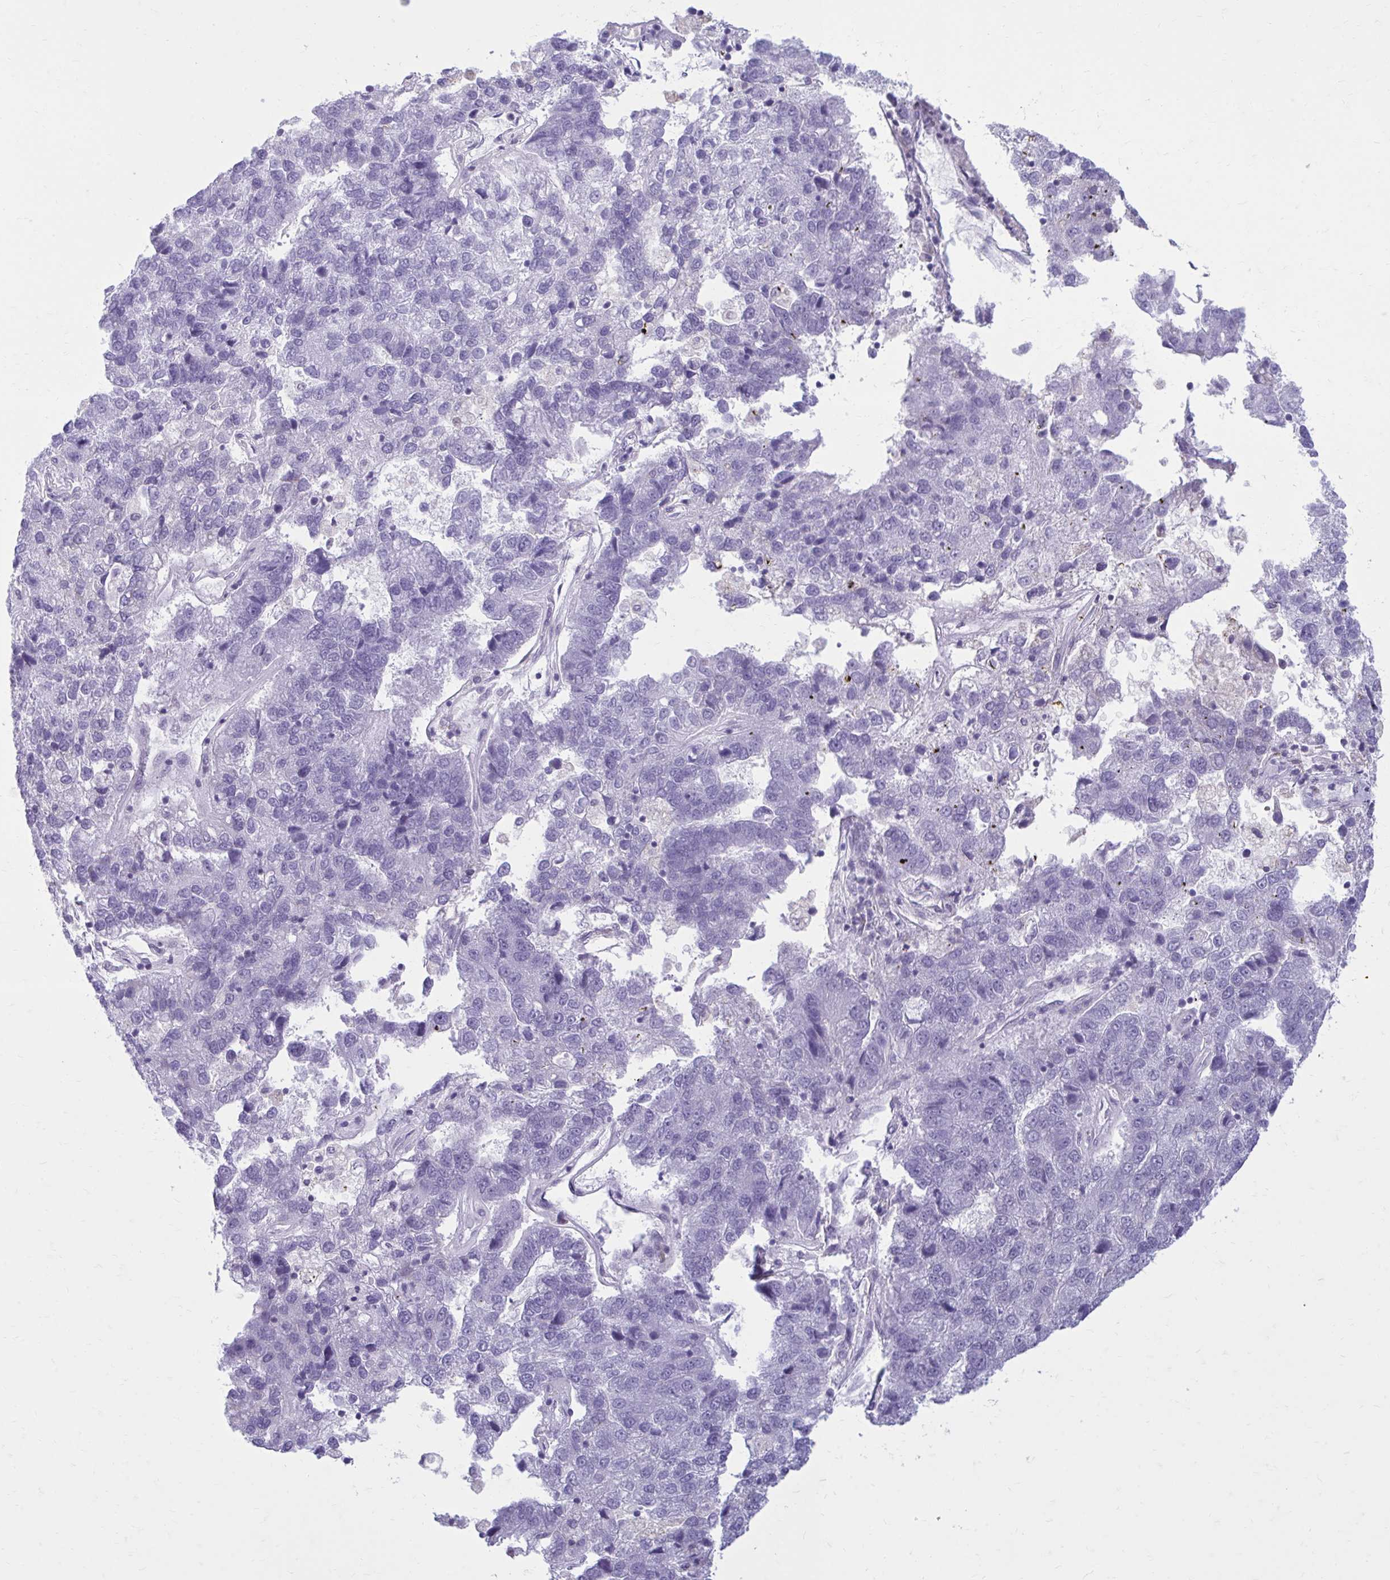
{"staining": {"intensity": "negative", "quantity": "none", "location": "none"}, "tissue": "pancreatic cancer", "cell_type": "Tumor cells", "image_type": "cancer", "snomed": [{"axis": "morphology", "description": "Adenocarcinoma, NOS"}, {"axis": "topography", "description": "Pancreas"}], "caption": "This is an immunohistochemistry image of human pancreatic adenocarcinoma. There is no positivity in tumor cells.", "gene": "PROSER1", "patient": {"sex": "female", "age": 61}}